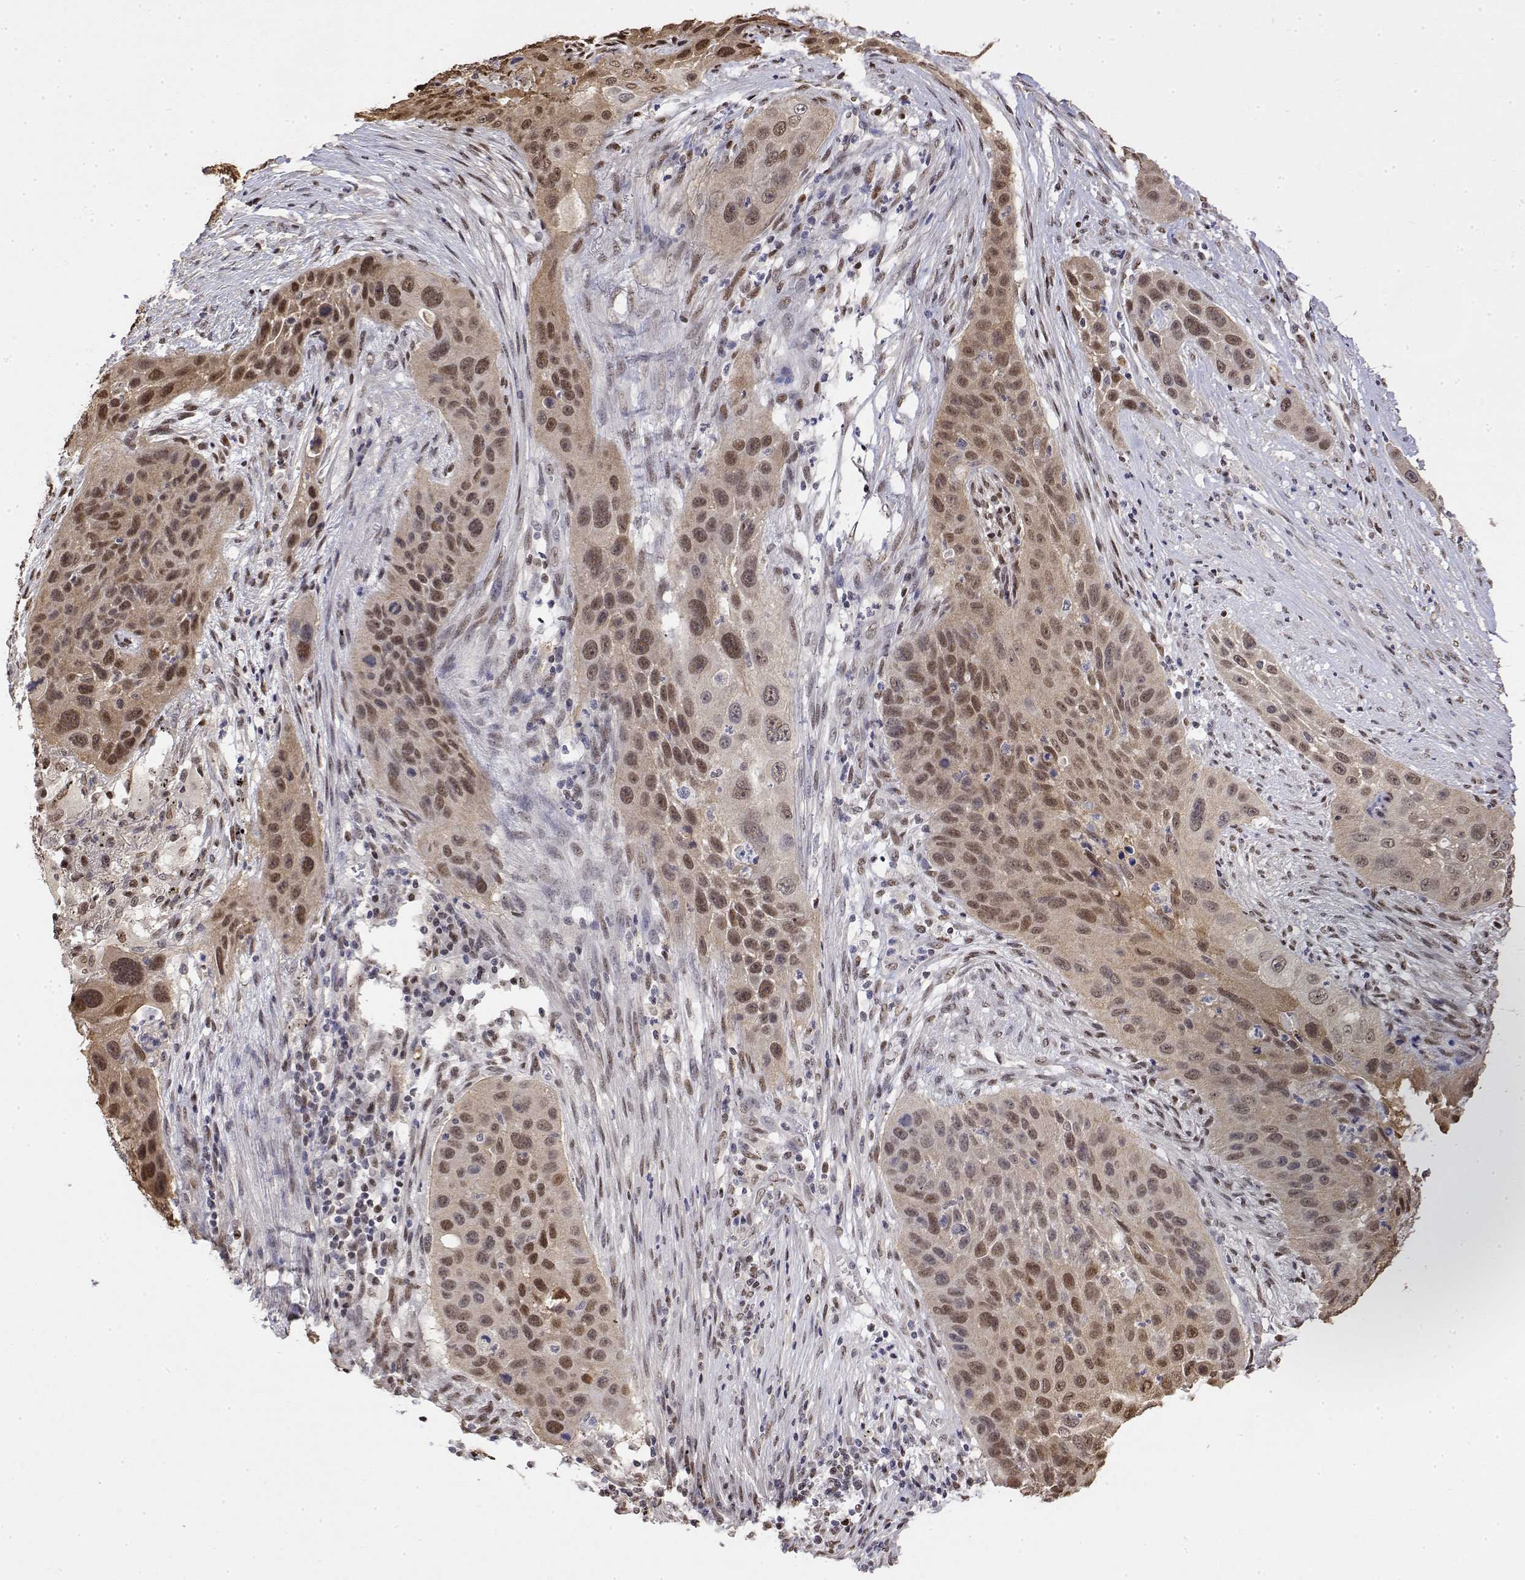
{"staining": {"intensity": "moderate", "quantity": ">75%", "location": "nuclear"}, "tissue": "lung cancer", "cell_type": "Tumor cells", "image_type": "cancer", "snomed": [{"axis": "morphology", "description": "Squamous cell carcinoma, NOS"}, {"axis": "topography", "description": "Lung"}], "caption": "A micrograph of lung cancer stained for a protein reveals moderate nuclear brown staining in tumor cells.", "gene": "TPI1", "patient": {"sex": "male", "age": 63}}